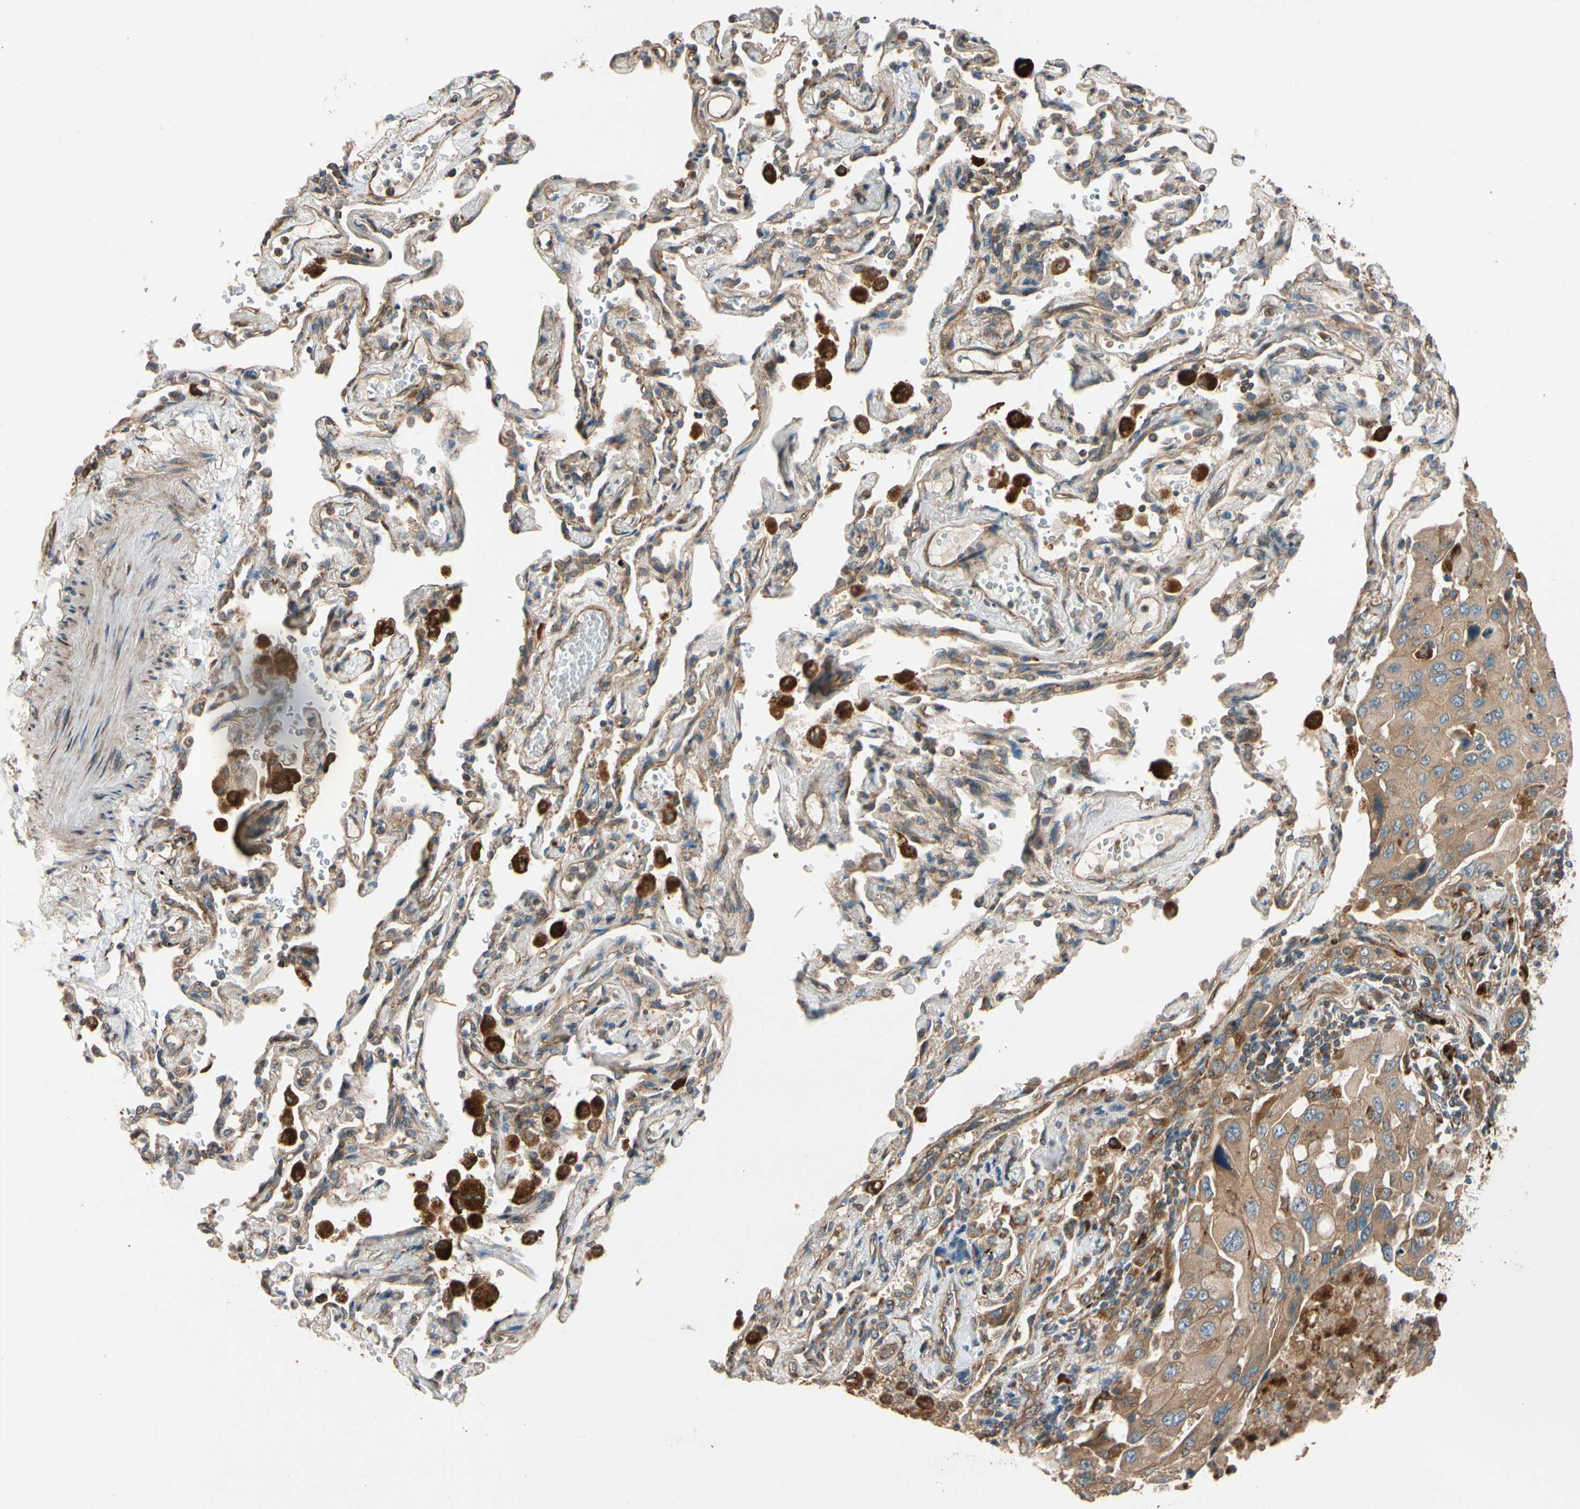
{"staining": {"intensity": "moderate", "quantity": ">75%", "location": "cytoplasmic/membranous"}, "tissue": "lung cancer", "cell_type": "Tumor cells", "image_type": "cancer", "snomed": [{"axis": "morphology", "description": "Adenocarcinoma, NOS"}, {"axis": "topography", "description": "Lung"}], "caption": "The image displays a brown stain indicating the presence of a protein in the cytoplasmic/membranous of tumor cells in adenocarcinoma (lung).", "gene": "PHYH", "patient": {"sex": "female", "age": 65}}